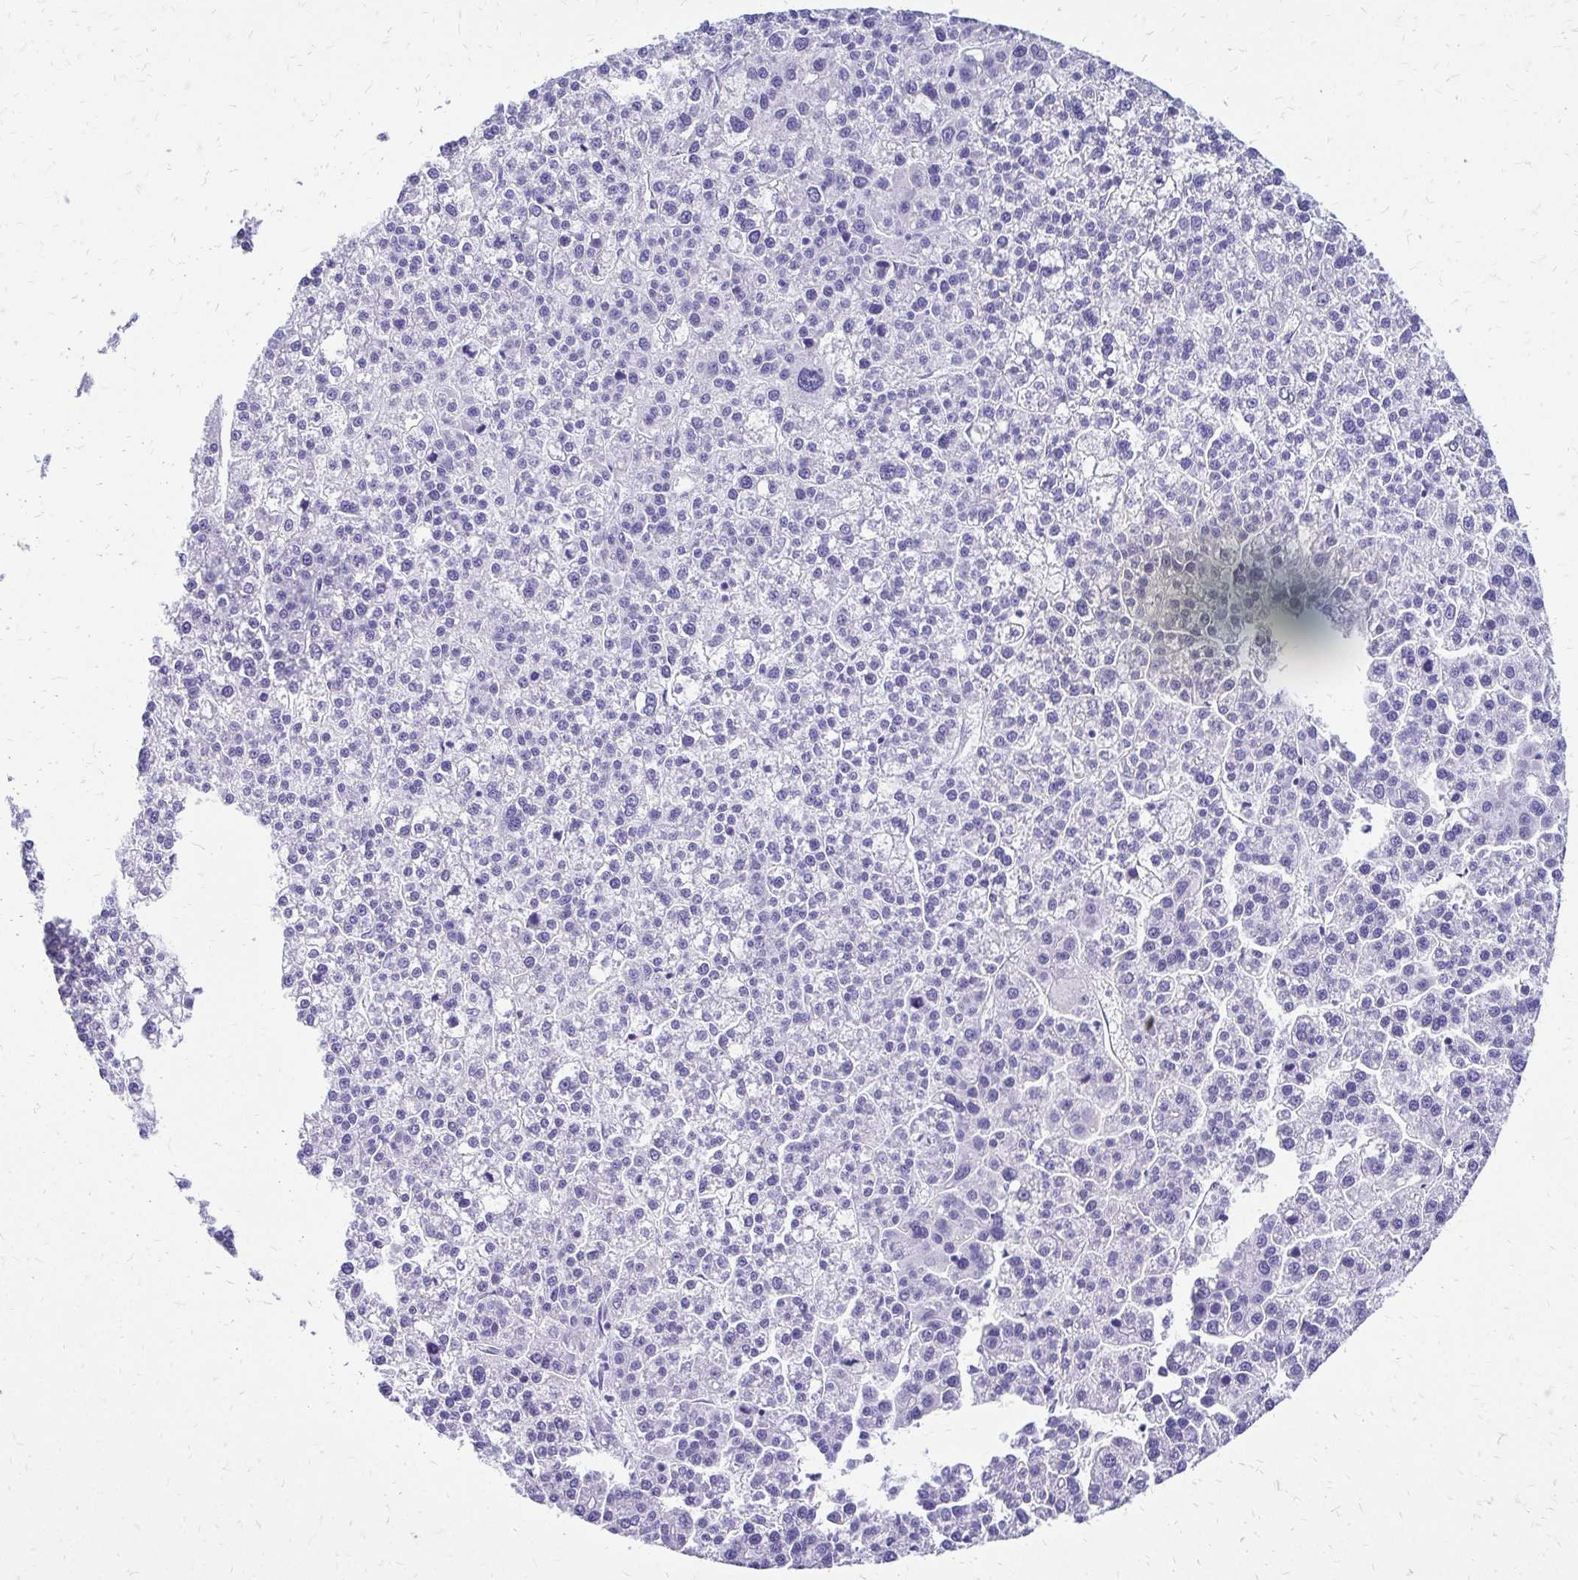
{"staining": {"intensity": "negative", "quantity": "none", "location": "none"}, "tissue": "liver cancer", "cell_type": "Tumor cells", "image_type": "cancer", "snomed": [{"axis": "morphology", "description": "Carcinoma, Hepatocellular, NOS"}, {"axis": "topography", "description": "Liver"}], "caption": "Immunohistochemistry photomicrograph of neoplastic tissue: human hepatocellular carcinoma (liver) stained with DAB (3,3'-diaminobenzidine) shows no significant protein staining in tumor cells.", "gene": "SLC32A1", "patient": {"sex": "female", "age": 58}}